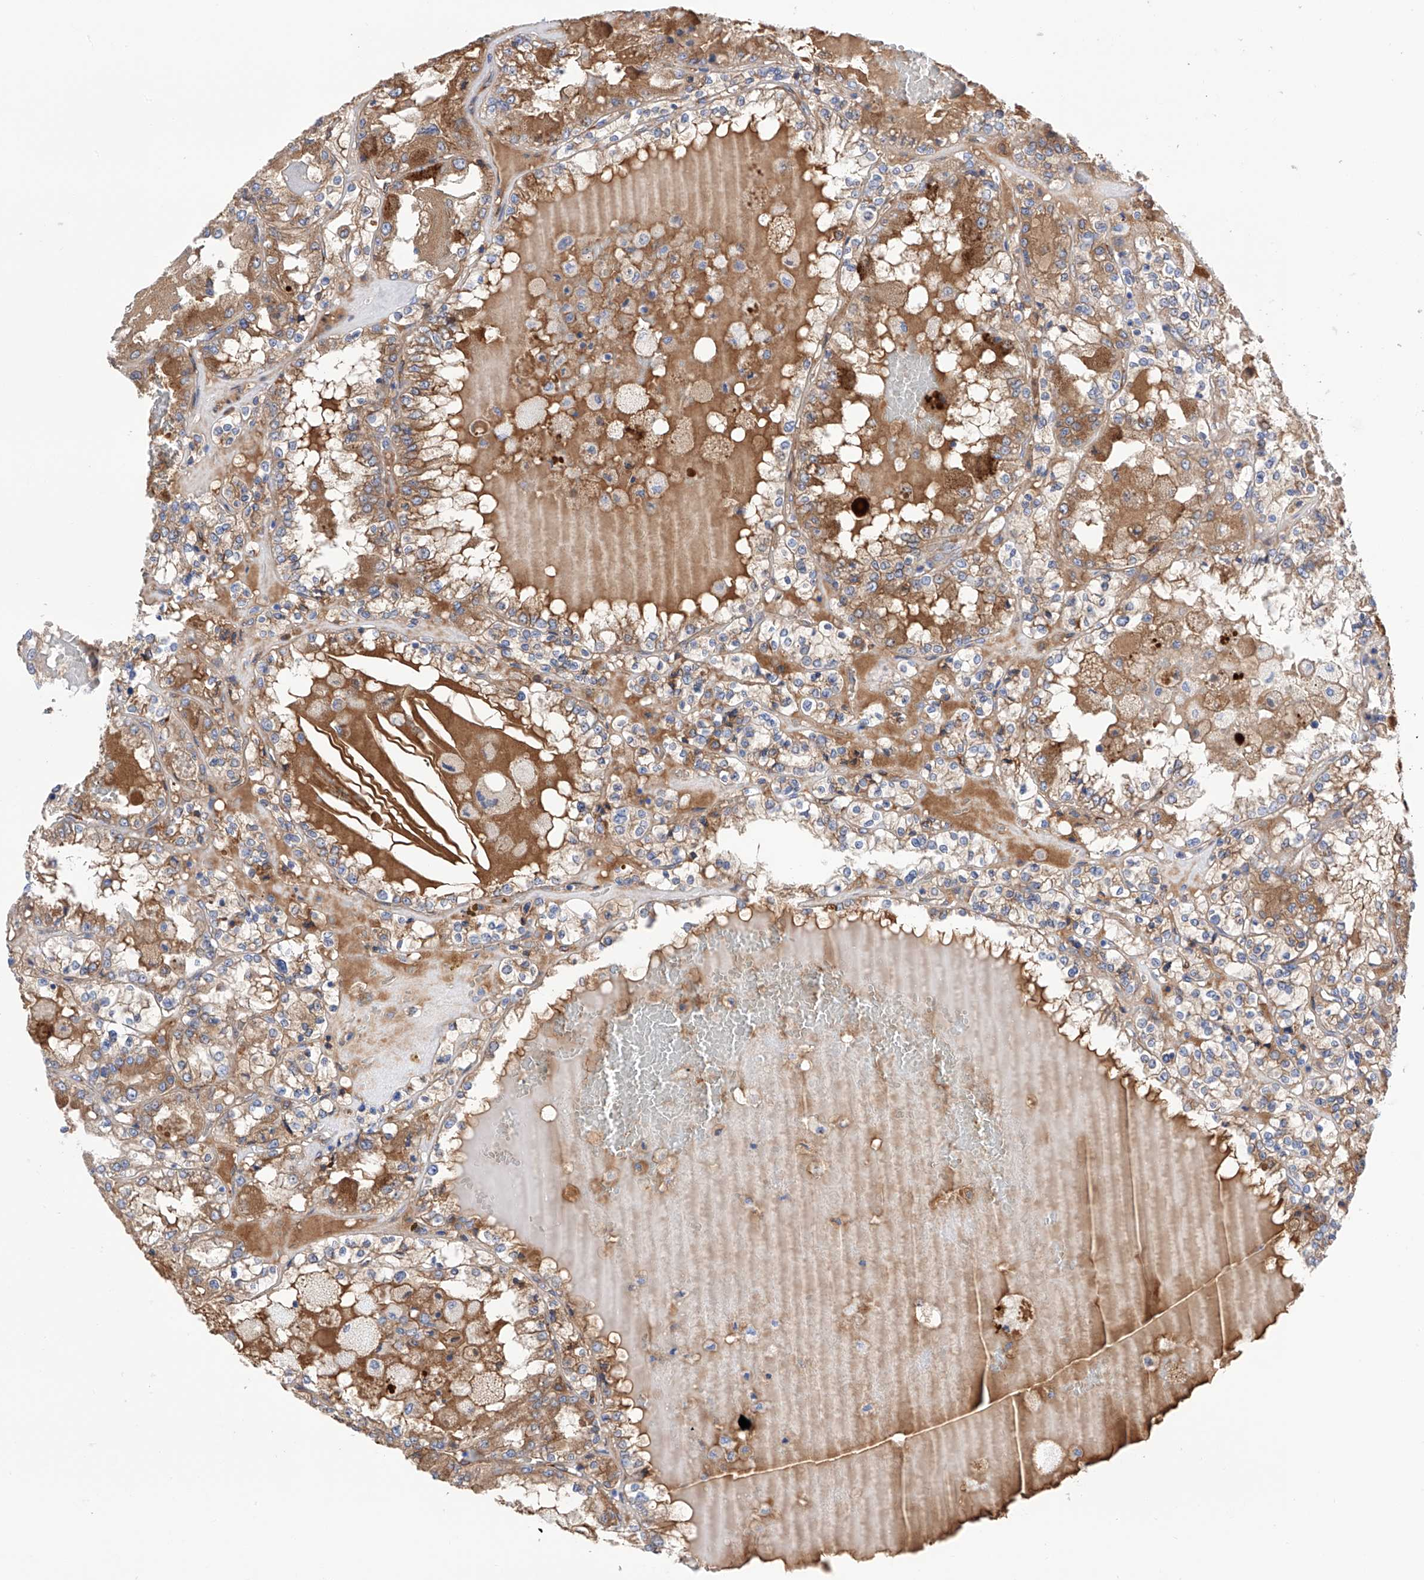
{"staining": {"intensity": "moderate", "quantity": "25%-75%", "location": "cytoplasmic/membranous"}, "tissue": "renal cancer", "cell_type": "Tumor cells", "image_type": "cancer", "snomed": [{"axis": "morphology", "description": "Adenocarcinoma, NOS"}, {"axis": "topography", "description": "Kidney"}], "caption": "Renal cancer (adenocarcinoma) stained for a protein (brown) shows moderate cytoplasmic/membranous positive staining in approximately 25%-75% of tumor cells.", "gene": "PDIA5", "patient": {"sex": "female", "age": 56}}